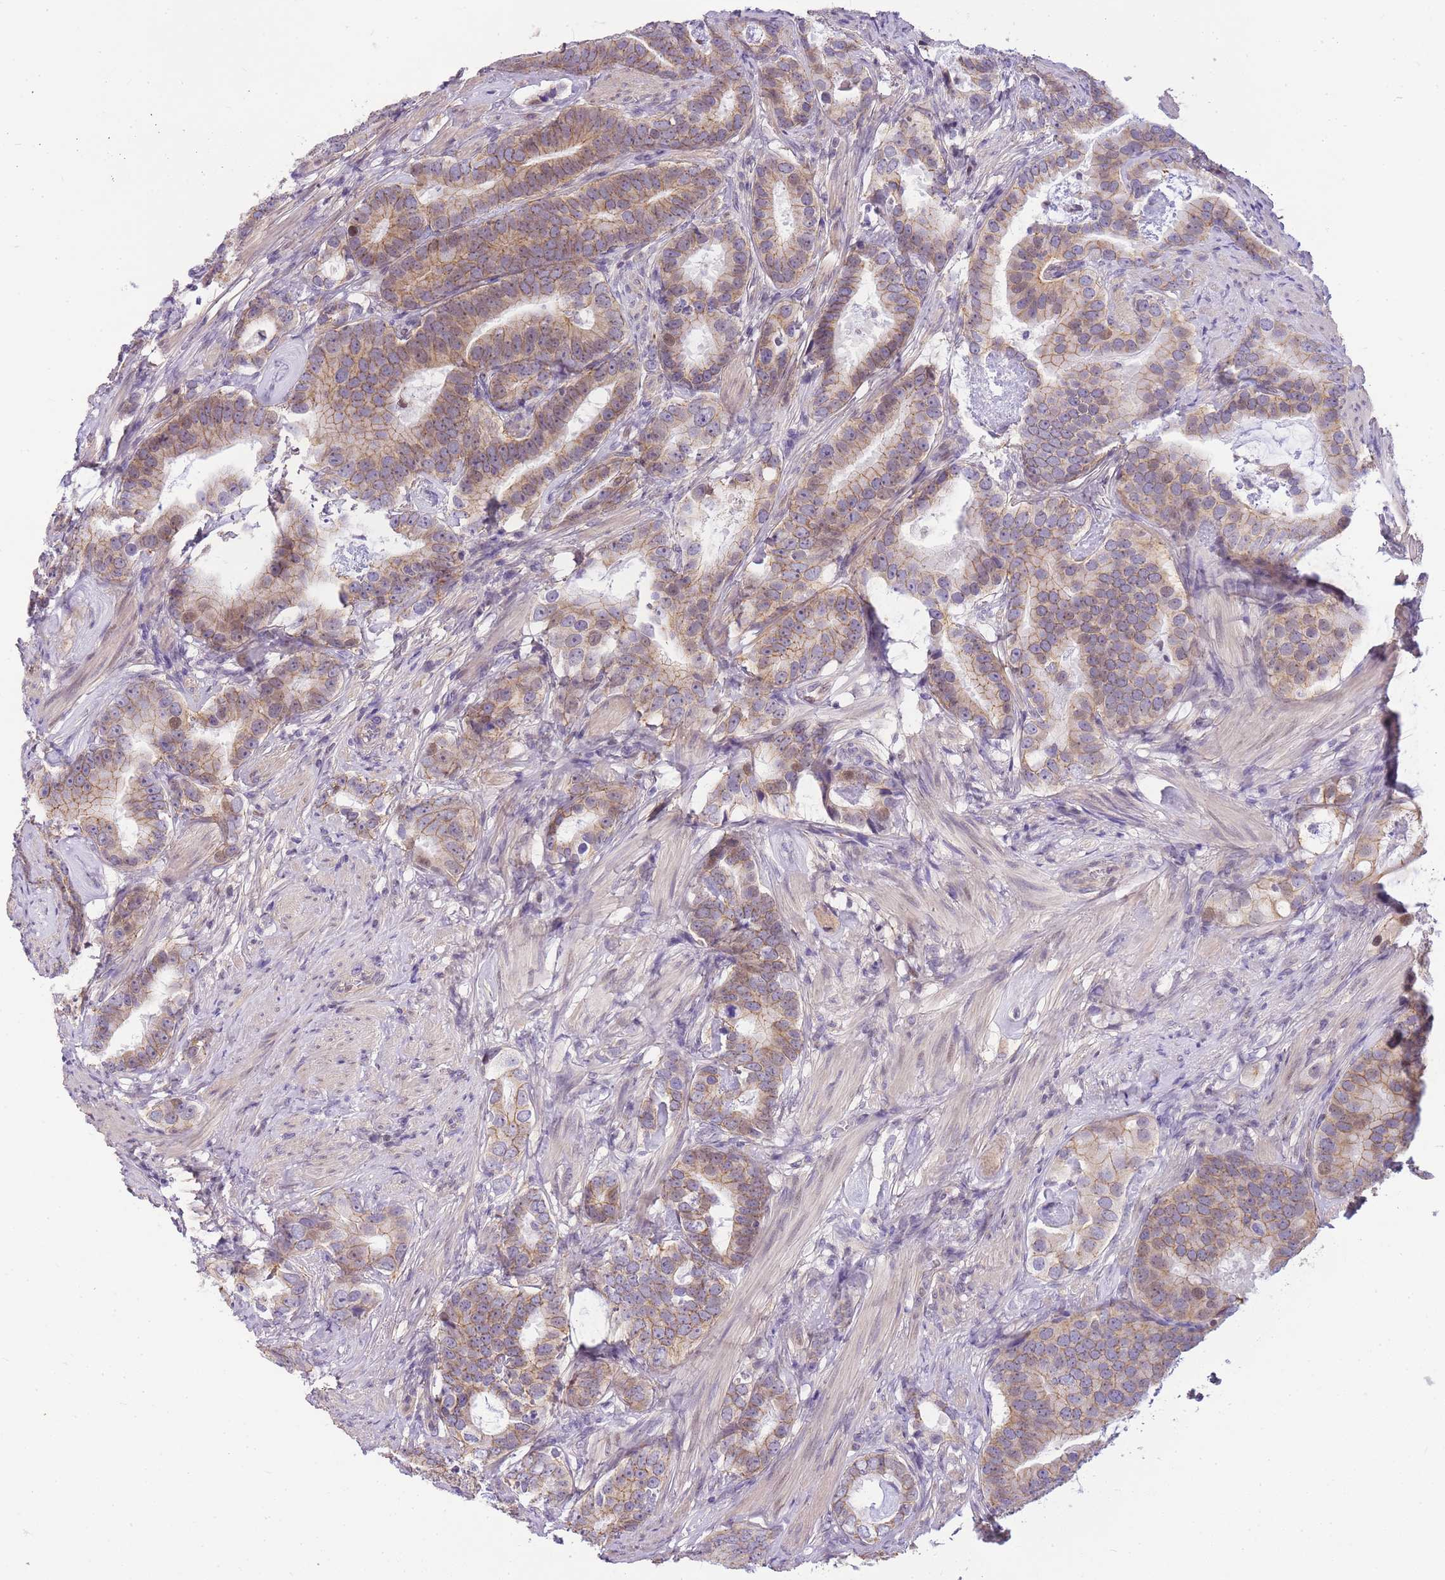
{"staining": {"intensity": "moderate", "quantity": ">75%", "location": "cytoplasmic/membranous"}, "tissue": "prostate cancer", "cell_type": "Tumor cells", "image_type": "cancer", "snomed": [{"axis": "morphology", "description": "Adenocarcinoma, Low grade"}, {"axis": "topography", "description": "Prostate"}], "caption": "Immunohistochemistry (DAB (3,3'-diaminobenzidine)) staining of prostate cancer (low-grade adenocarcinoma) exhibits moderate cytoplasmic/membranous protein expression in about >75% of tumor cells.", "gene": "CLBA1", "patient": {"sex": "male", "age": 71}}